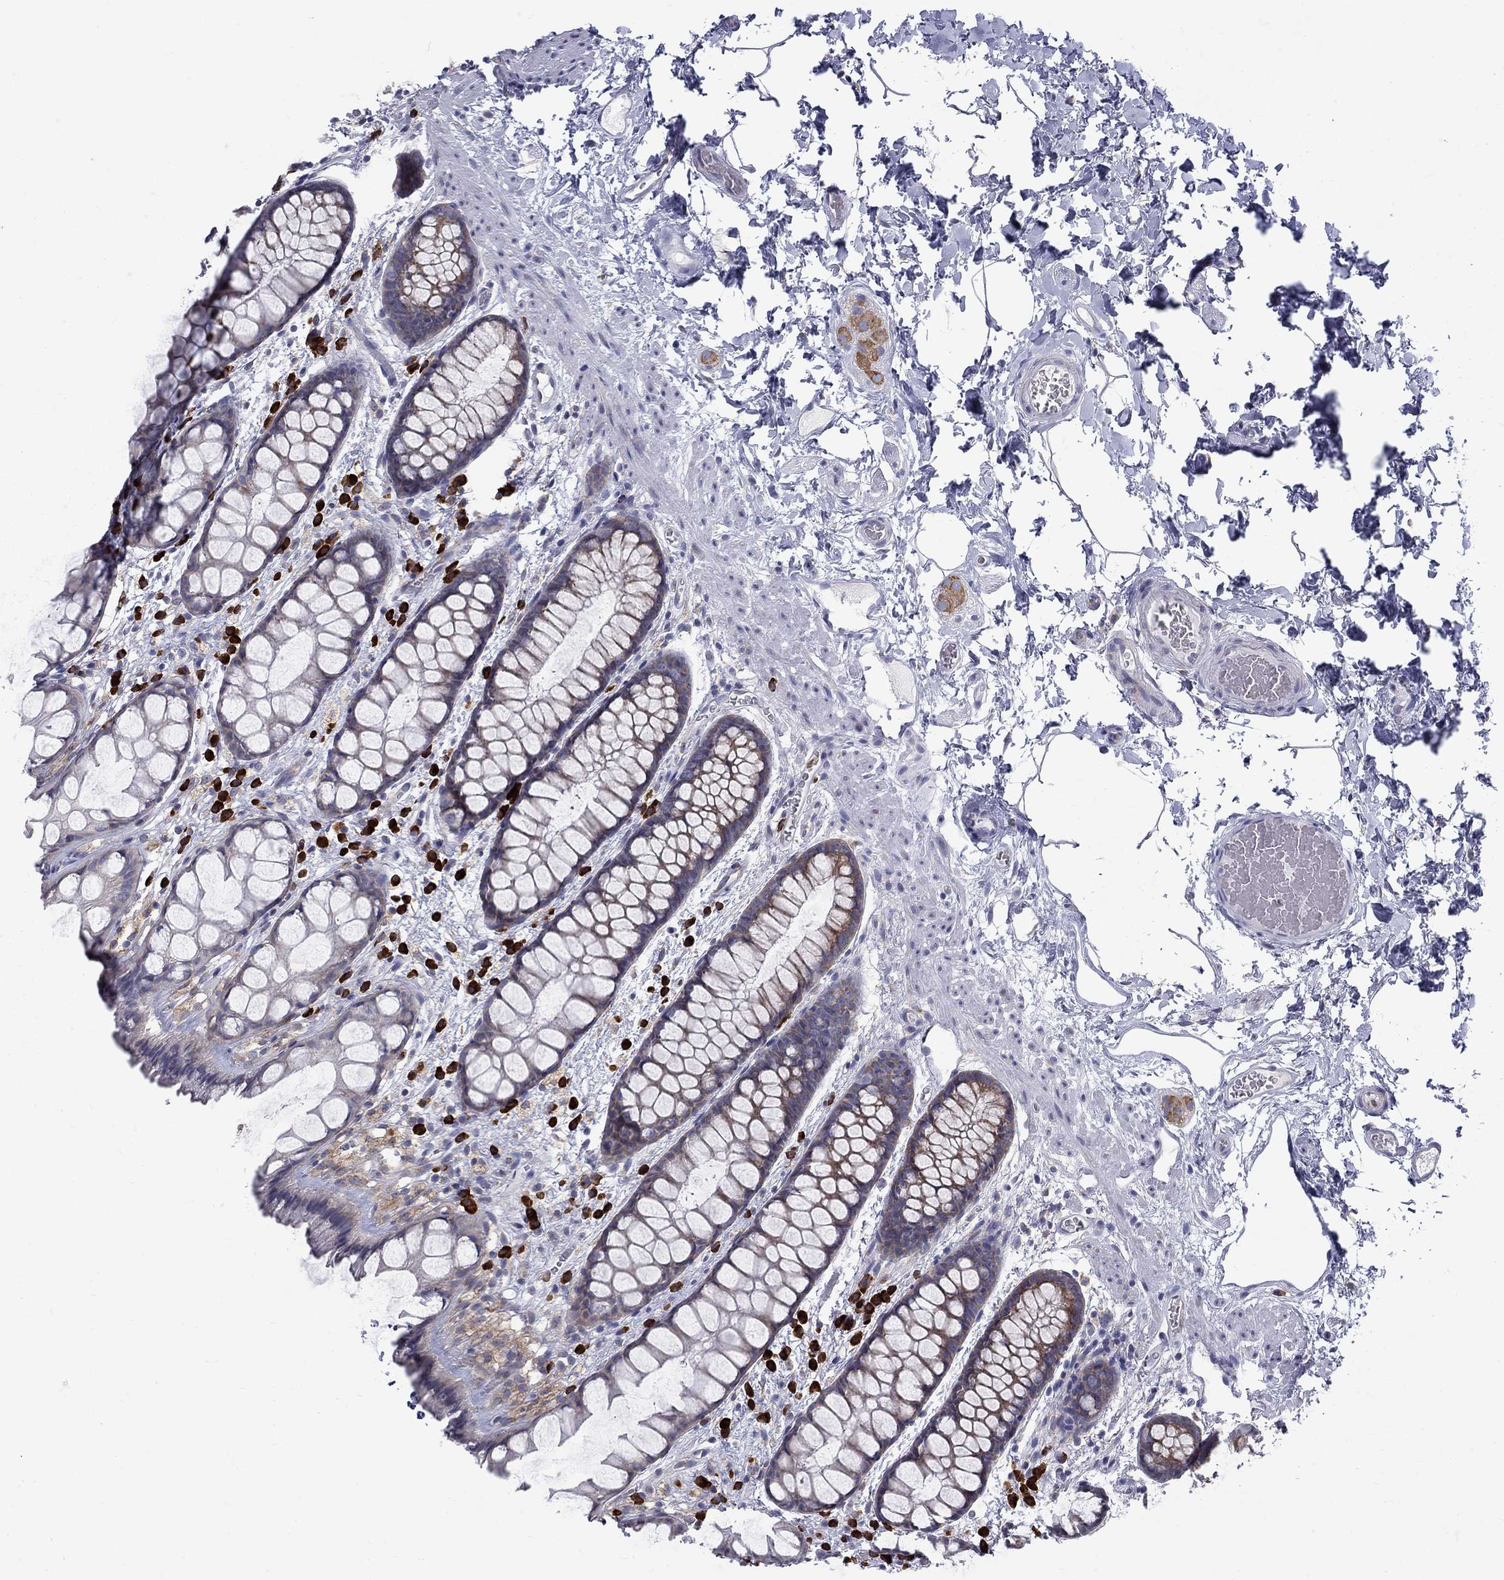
{"staining": {"intensity": "moderate", "quantity": "<25%", "location": "cytoplasmic/membranous"}, "tissue": "rectum", "cell_type": "Glandular cells", "image_type": "normal", "snomed": [{"axis": "morphology", "description": "Normal tissue, NOS"}, {"axis": "topography", "description": "Rectum"}], "caption": "Approximately <25% of glandular cells in unremarkable rectum show moderate cytoplasmic/membranous protein positivity as visualized by brown immunohistochemical staining.", "gene": "PABPC4", "patient": {"sex": "female", "age": 62}}